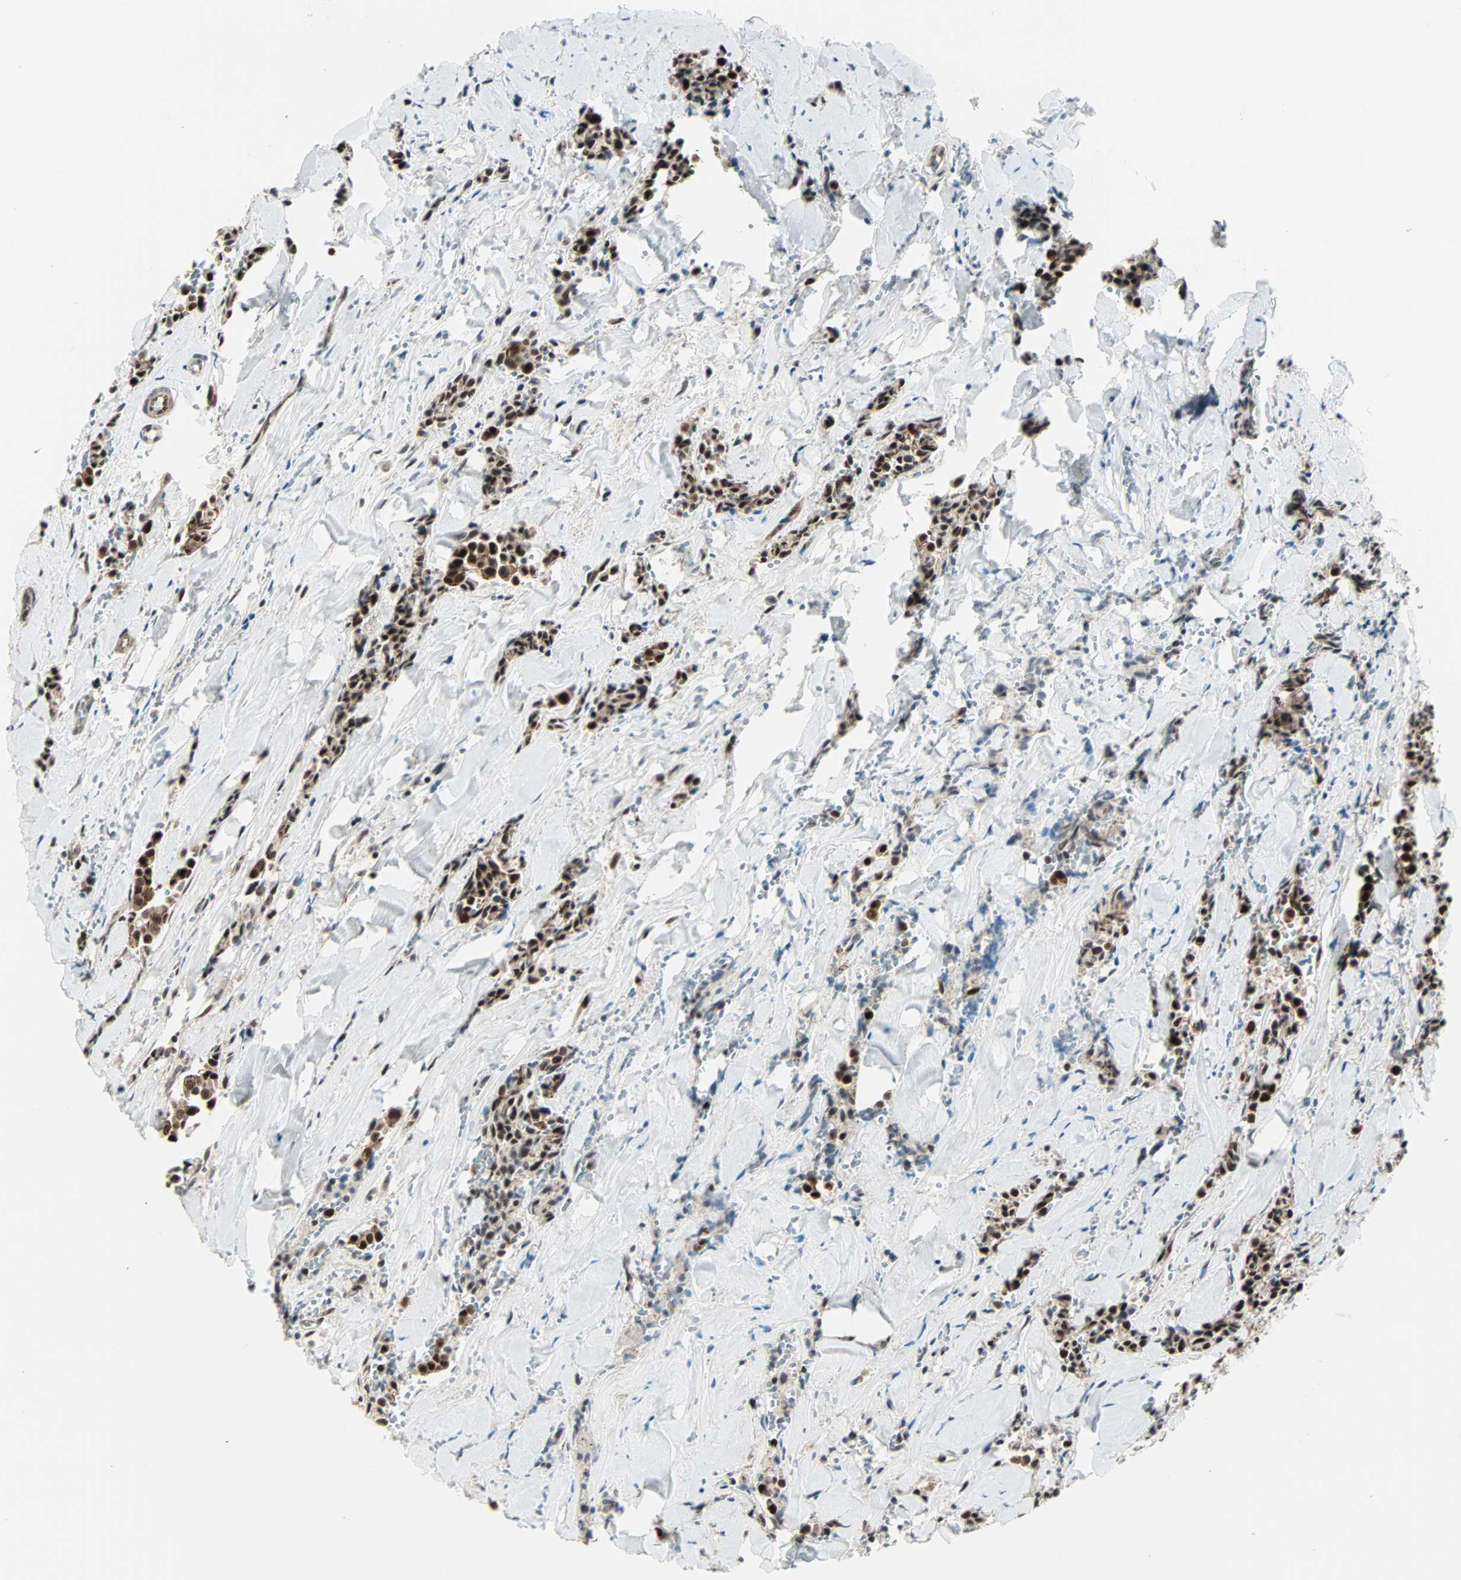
{"staining": {"intensity": "strong", "quantity": ">75%", "location": "cytoplasmic/membranous,nuclear"}, "tissue": "head and neck cancer", "cell_type": "Tumor cells", "image_type": "cancer", "snomed": [{"axis": "morphology", "description": "Adenocarcinoma, NOS"}, {"axis": "topography", "description": "Salivary gland"}, {"axis": "topography", "description": "Head-Neck"}], "caption": "Head and neck cancer (adenocarcinoma) stained with immunohistochemistry (IHC) reveals strong cytoplasmic/membranous and nuclear positivity in approximately >75% of tumor cells.", "gene": "CBX4", "patient": {"sex": "female", "age": 59}}